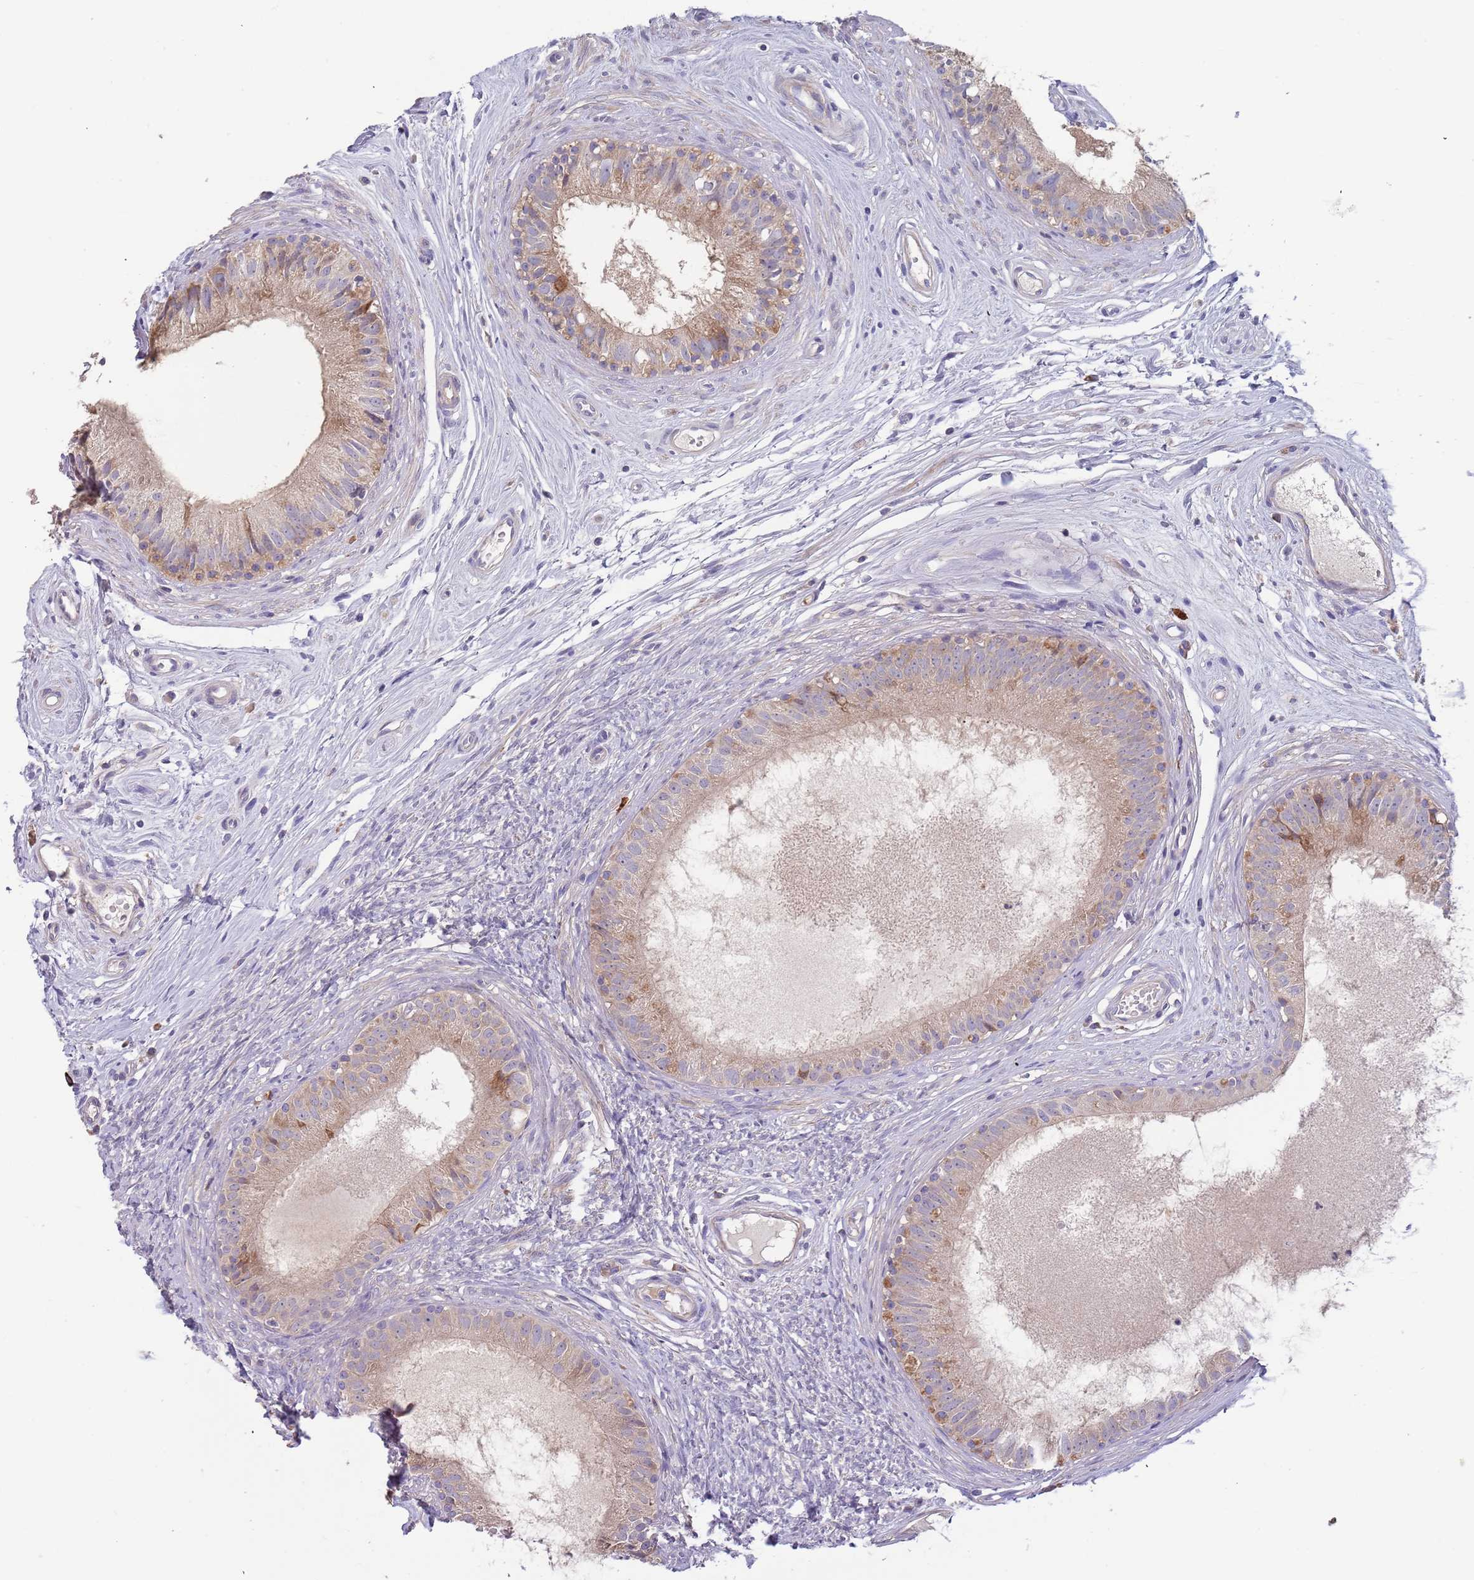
{"staining": {"intensity": "moderate", "quantity": "<25%", "location": "cytoplasmic/membranous"}, "tissue": "epididymis", "cell_type": "Glandular cells", "image_type": "normal", "snomed": [{"axis": "morphology", "description": "Normal tissue, NOS"}, {"axis": "topography", "description": "Epididymis"}], "caption": "Immunohistochemistry of normal epididymis displays low levels of moderate cytoplasmic/membranous staining in about <25% of glandular cells. The protein of interest is shown in brown color, while the nuclei are stained blue.", "gene": "SUSD1", "patient": {"sex": "male", "age": 74}}